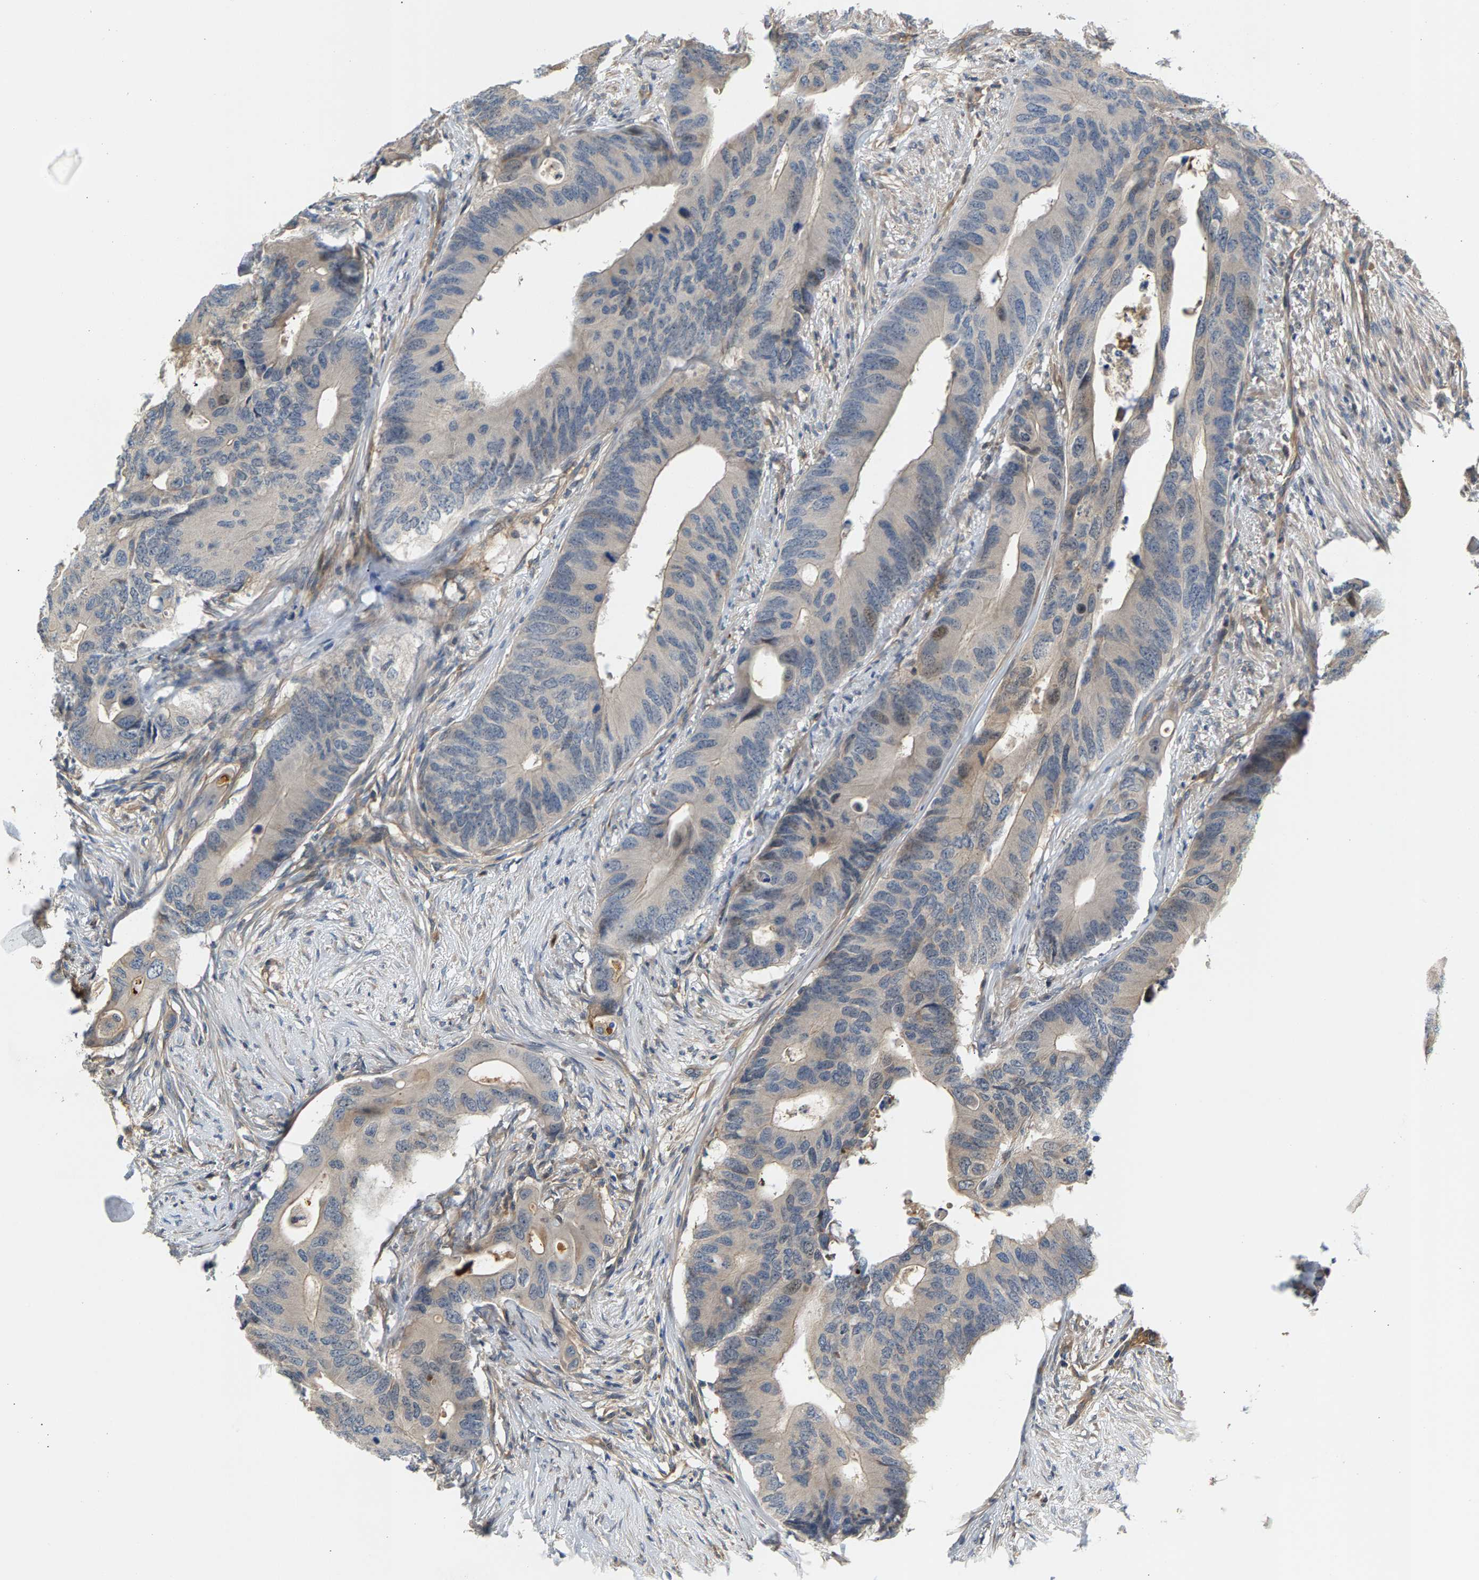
{"staining": {"intensity": "weak", "quantity": "<25%", "location": "cytoplasmic/membranous"}, "tissue": "colorectal cancer", "cell_type": "Tumor cells", "image_type": "cancer", "snomed": [{"axis": "morphology", "description": "Adenocarcinoma, NOS"}, {"axis": "topography", "description": "Colon"}], "caption": "Immunohistochemical staining of human adenocarcinoma (colorectal) exhibits no significant staining in tumor cells.", "gene": "KRTAP27-1", "patient": {"sex": "male", "age": 71}}